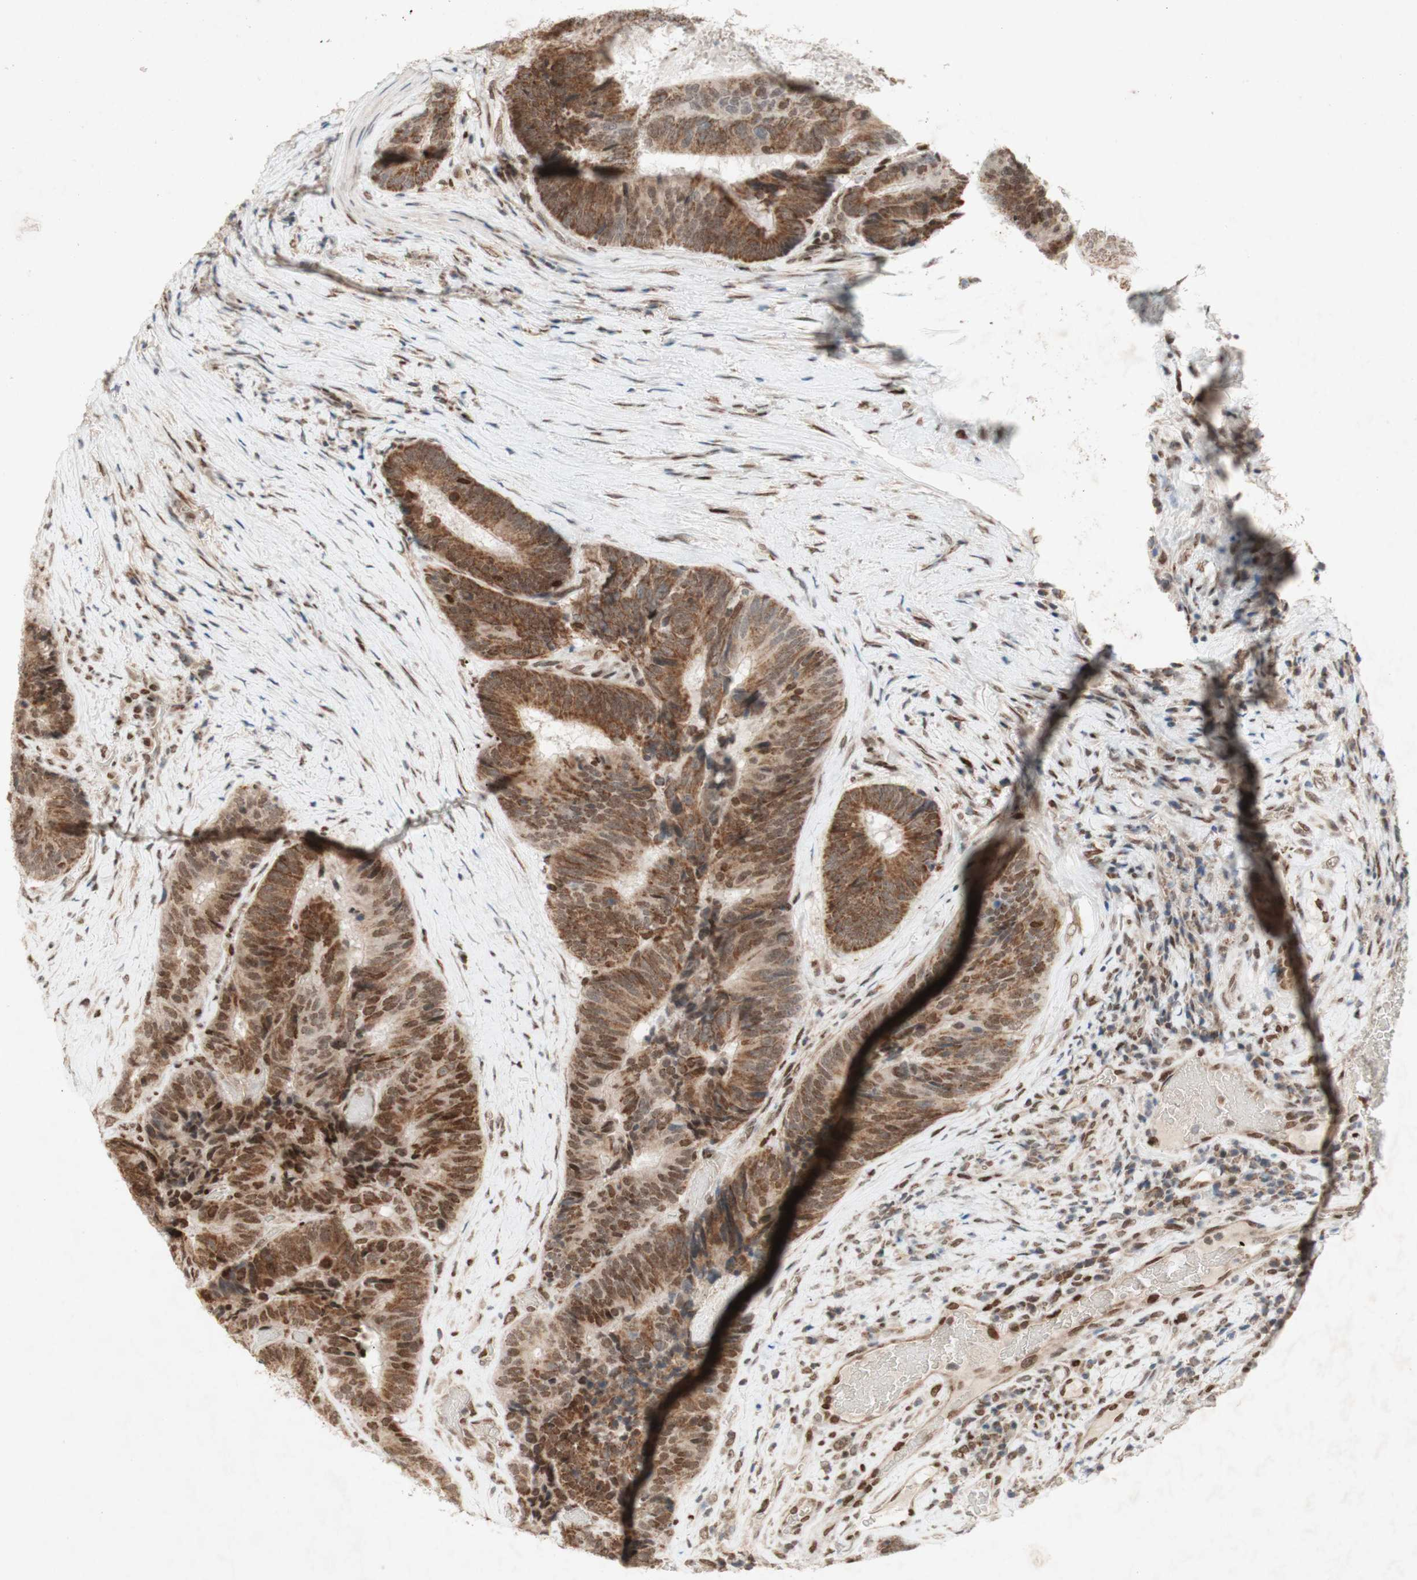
{"staining": {"intensity": "moderate", "quantity": ">75%", "location": "cytoplasmic/membranous"}, "tissue": "colorectal cancer", "cell_type": "Tumor cells", "image_type": "cancer", "snomed": [{"axis": "morphology", "description": "Adenocarcinoma, NOS"}, {"axis": "topography", "description": "Rectum"}], "caption": "Immunohistochemical staining of colorectal cancer reveals moderate cytoplasmic/membranous protein staining in about >75% of tumor cells. The protein of interest is stained brown, and the nuclei are stained in blue (DAB (3,3'-diaminobenzidine) IHC with brightfield microscopy, high magnification).", "gene": "DNMT3A", "patient": {"sex": "male", "age": 72}}